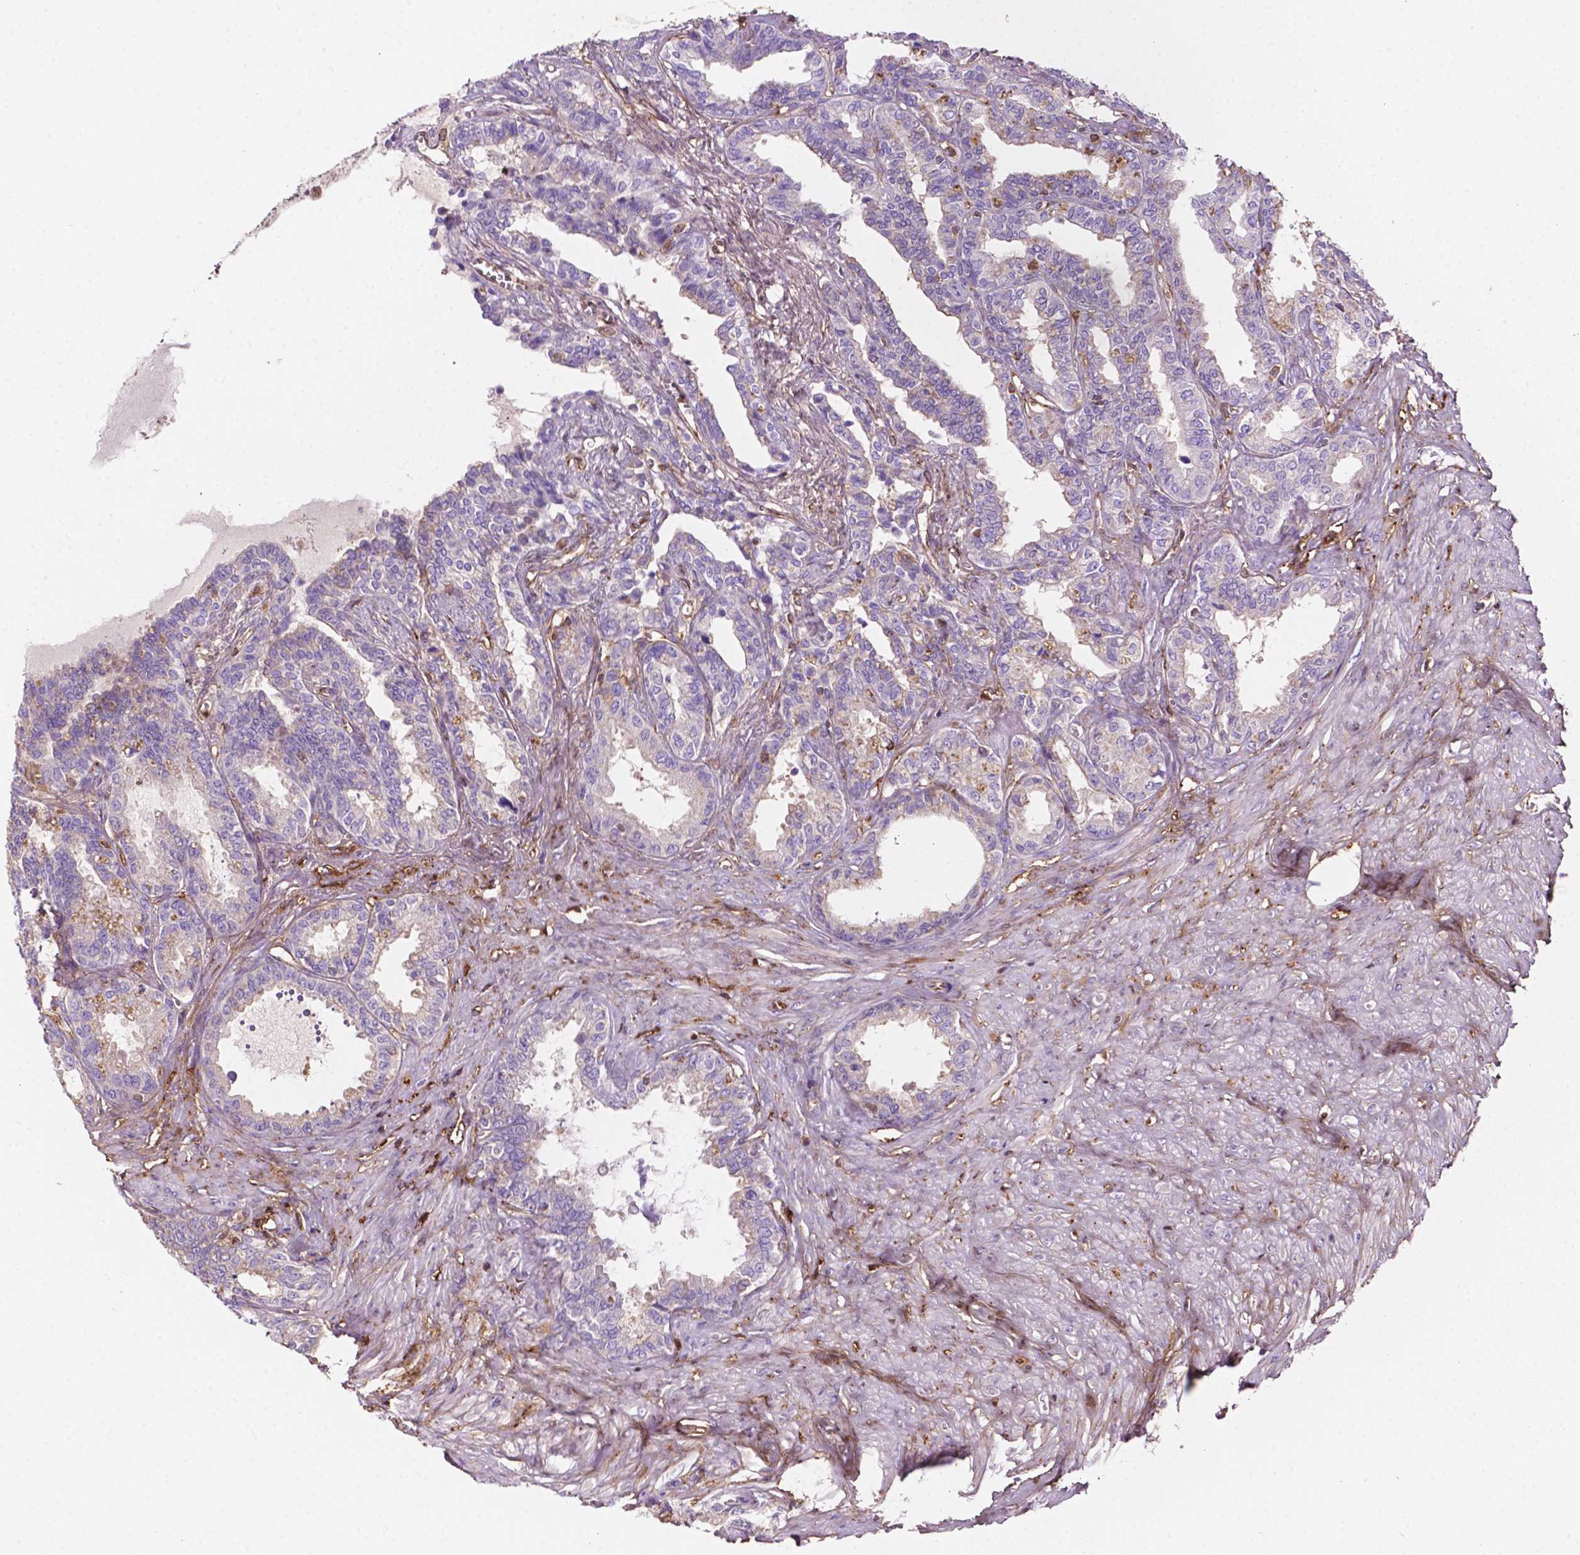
{"staining": {"intensity": "moderate", "quantity": "<25%", "location": "nuclear"}, "tissue": "seminal vesicle", "cell_type": "Glandular cells", "image_type": "normal", "snomed": [{"axis": "morphology", "description": "Normal tissue, NOS"}, {"axis": "morphology", "description": "Urothelial carcinoma, NOS"}, {"axis": "topography", "description": "Urinary bladder"}, {"axis": "topography", "description": "Seminal veicle"}], "caption": "A micrograph showing moderate nuclear expression in about <25% of glandular cells in benign seminal vesicle, as visualized by brown immunohistochemical staining.", "gene": "DCN", "patient": {"sex": "male", "age": 76}}